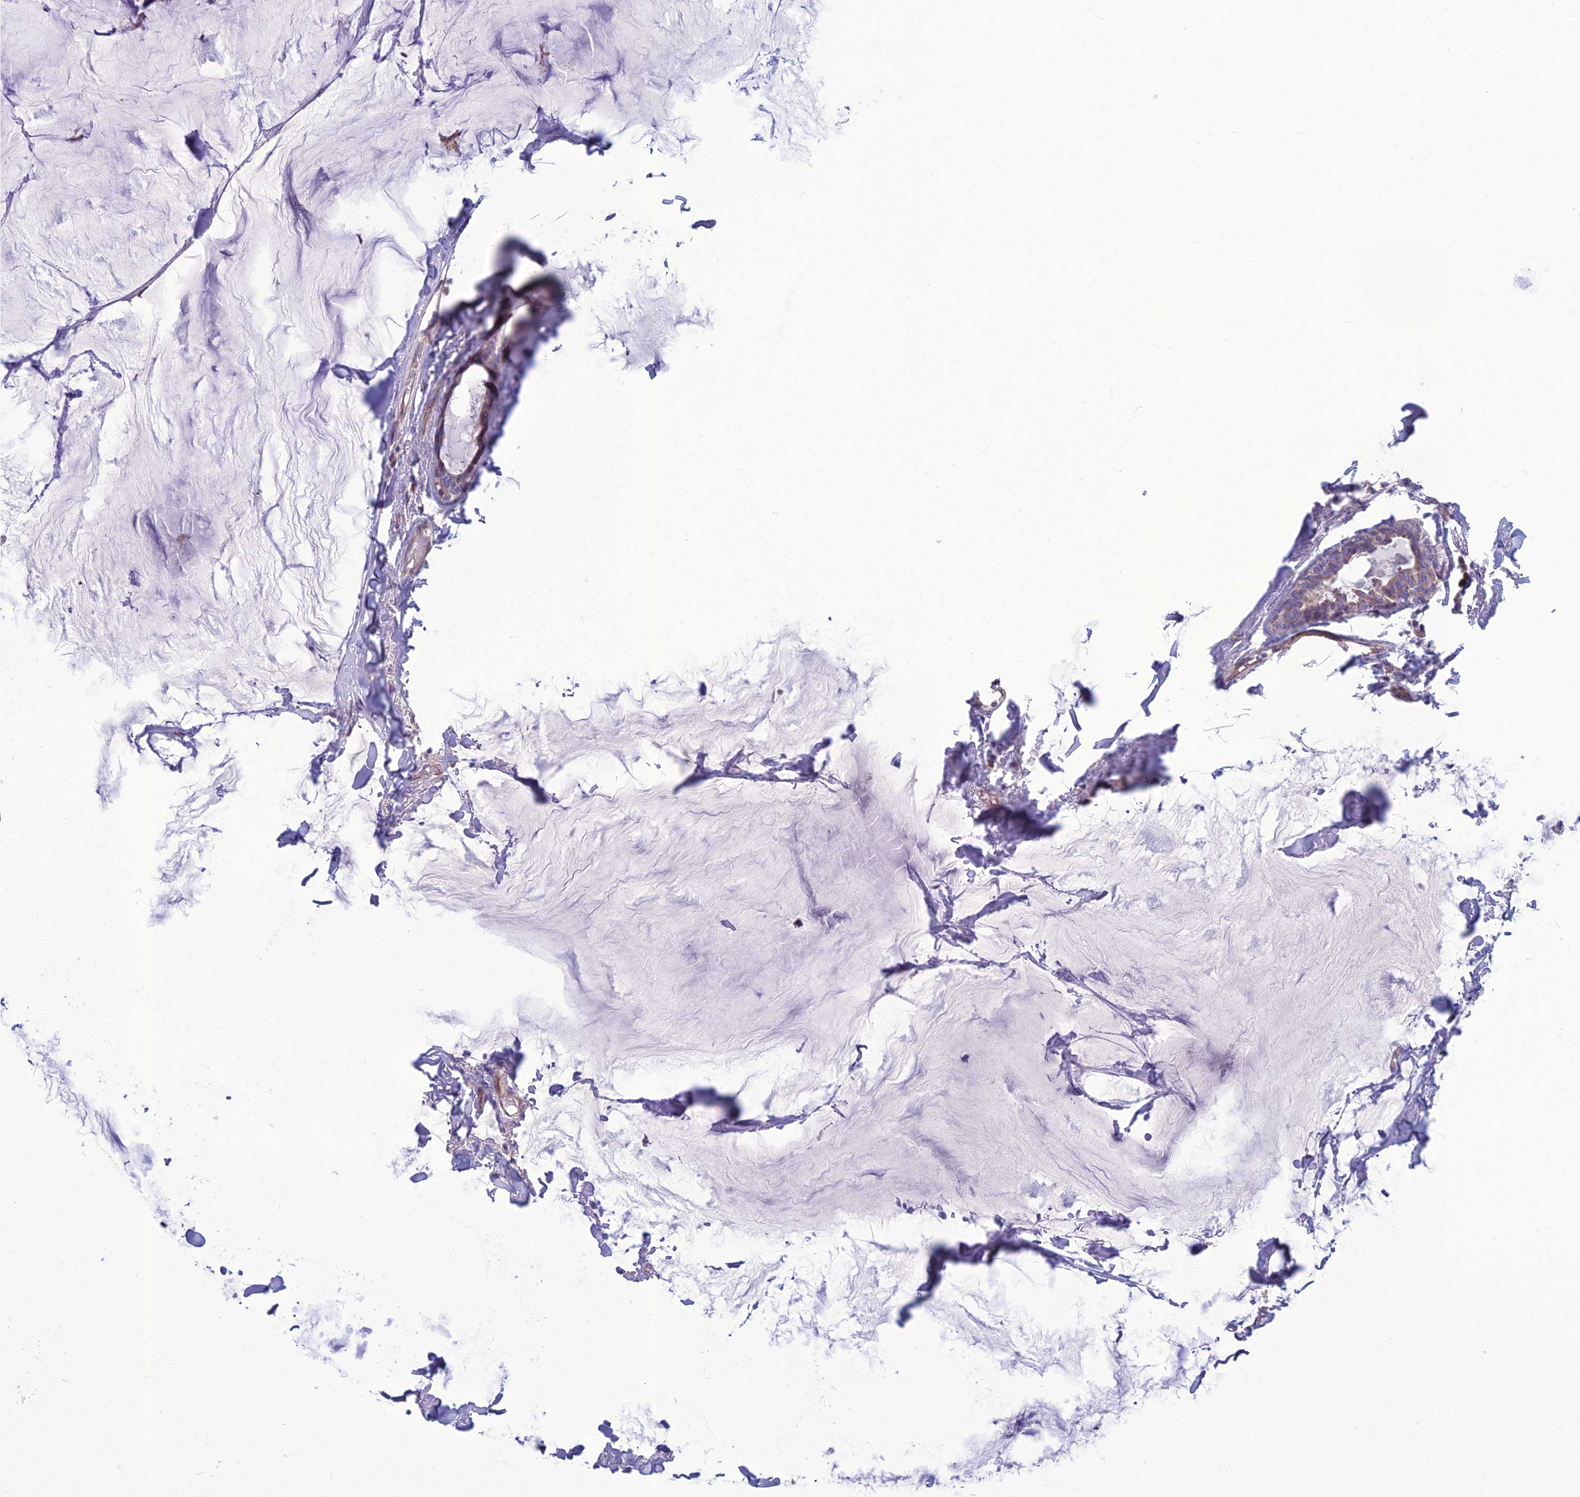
{"staining": {"intensity": "weak", "quantity": "25%-75%", "location": "cytoplasmic/membranous"}, "tissue": "breast cancer", "cell_type": "Tumor cells", "image_type": "cancer", "snomed": [{"axis": "morphology", "description": "Duct carcinoma"}, {"axis": "topography", "description": "Breast"}], "caption": "This photomicrograph reveals invasive ductal carcinoma (breast) stained with immunohistochemistry (IHC) to label a protein in brown. The cytoplasmic/membranous of tumor cells show weak positivity for the protein. Nuclei are counter-stained blue.", "gene": "BHMT2", "patient": {"sex": "female", "age": 93}}